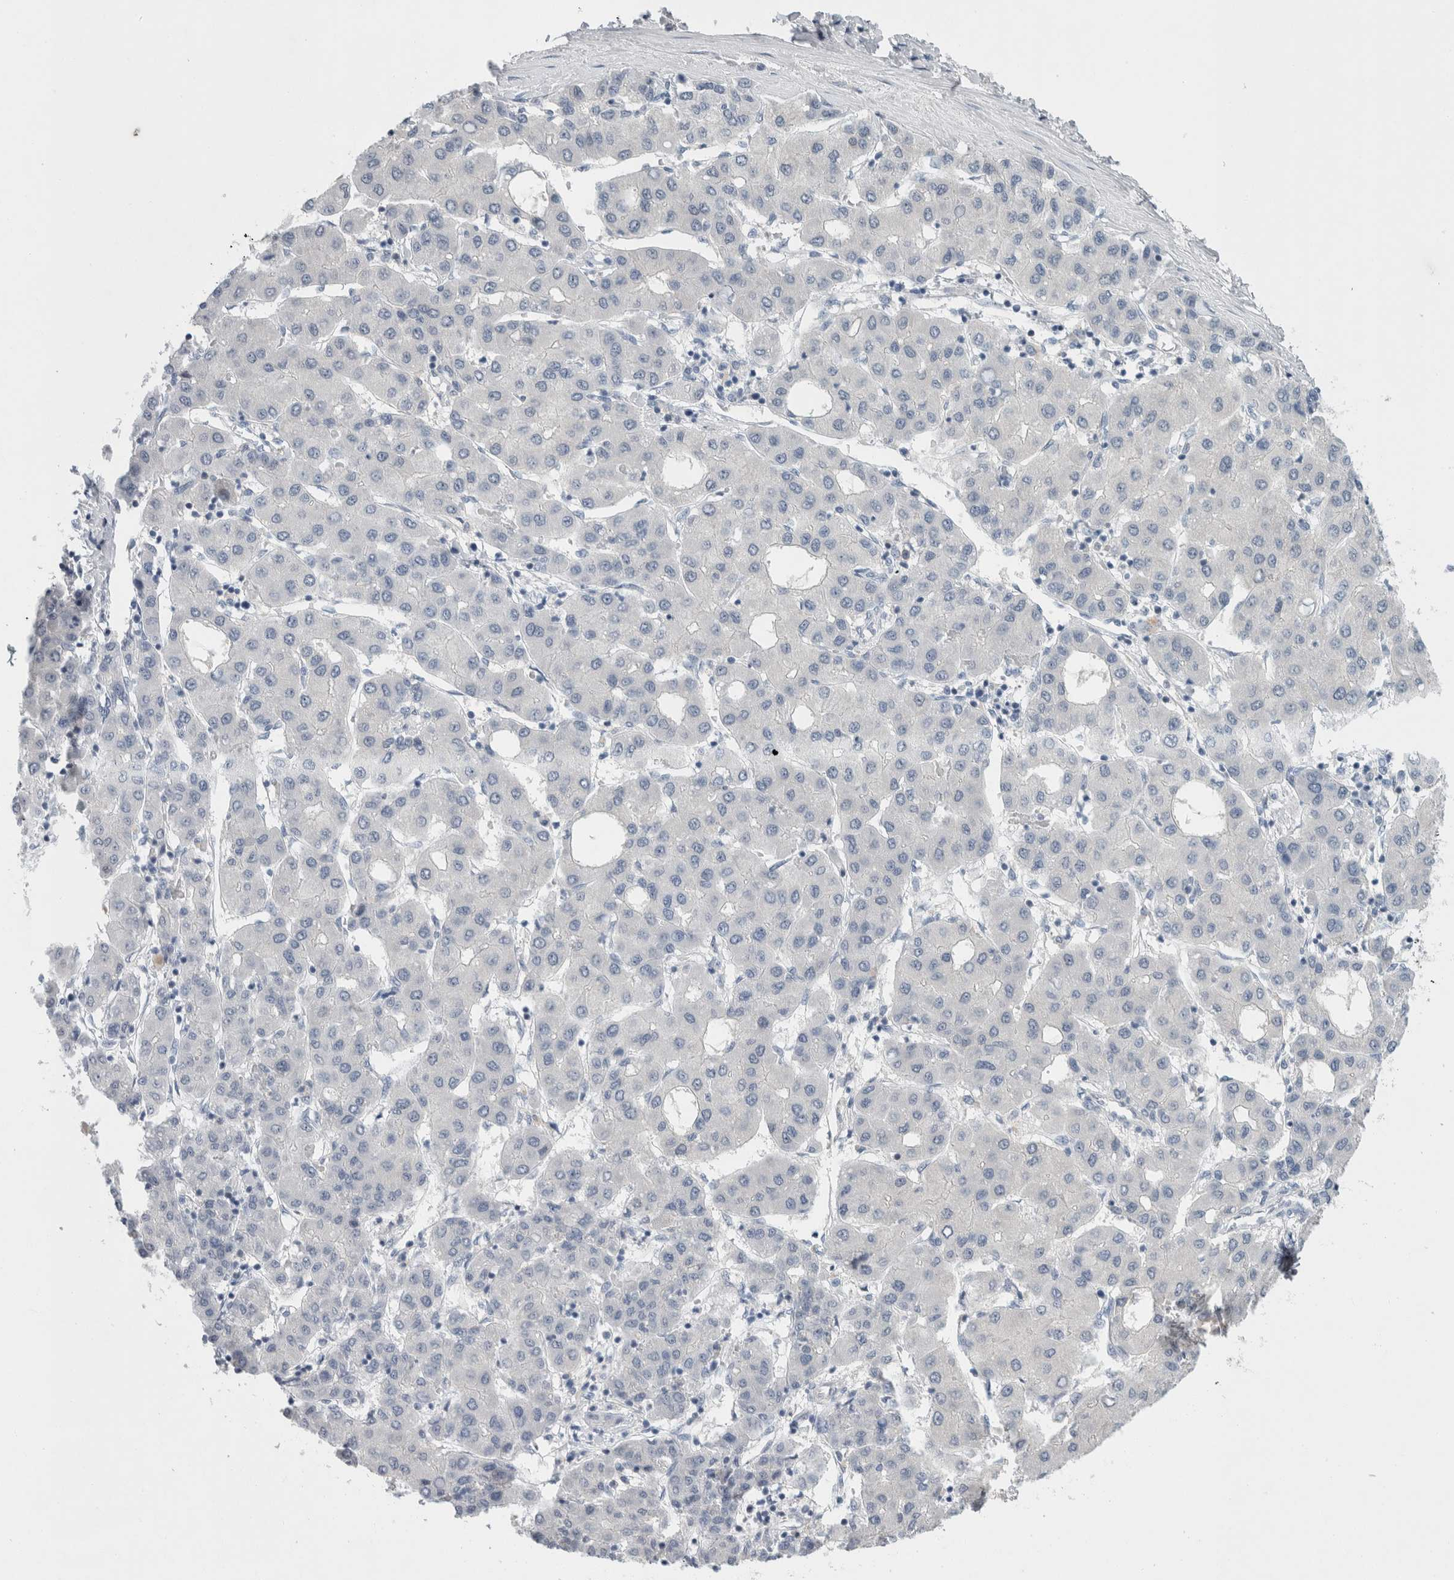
{"staining": {"intensity": "negative", "quantity": "none", "location": "none"}, "tissue": "liver cancer", "cell_type": "Tumor cells", "image_type": "cancer", "snomed": [{"axis": "morphology", "description": "Carcinoma, Hepatocellular, NOS"}, {"axis": "topography", "description": "Liver"}], "caption": "This histopathology image is of liver hepatocellular carcinoma stained with immunohistochemistry (IHC) to label a protein in brown with the nuclei are counter-stained blue. There is no positivity in tumor cells.", "gene": "CASP6", "patient": {"sex": "male", "age": 65}}